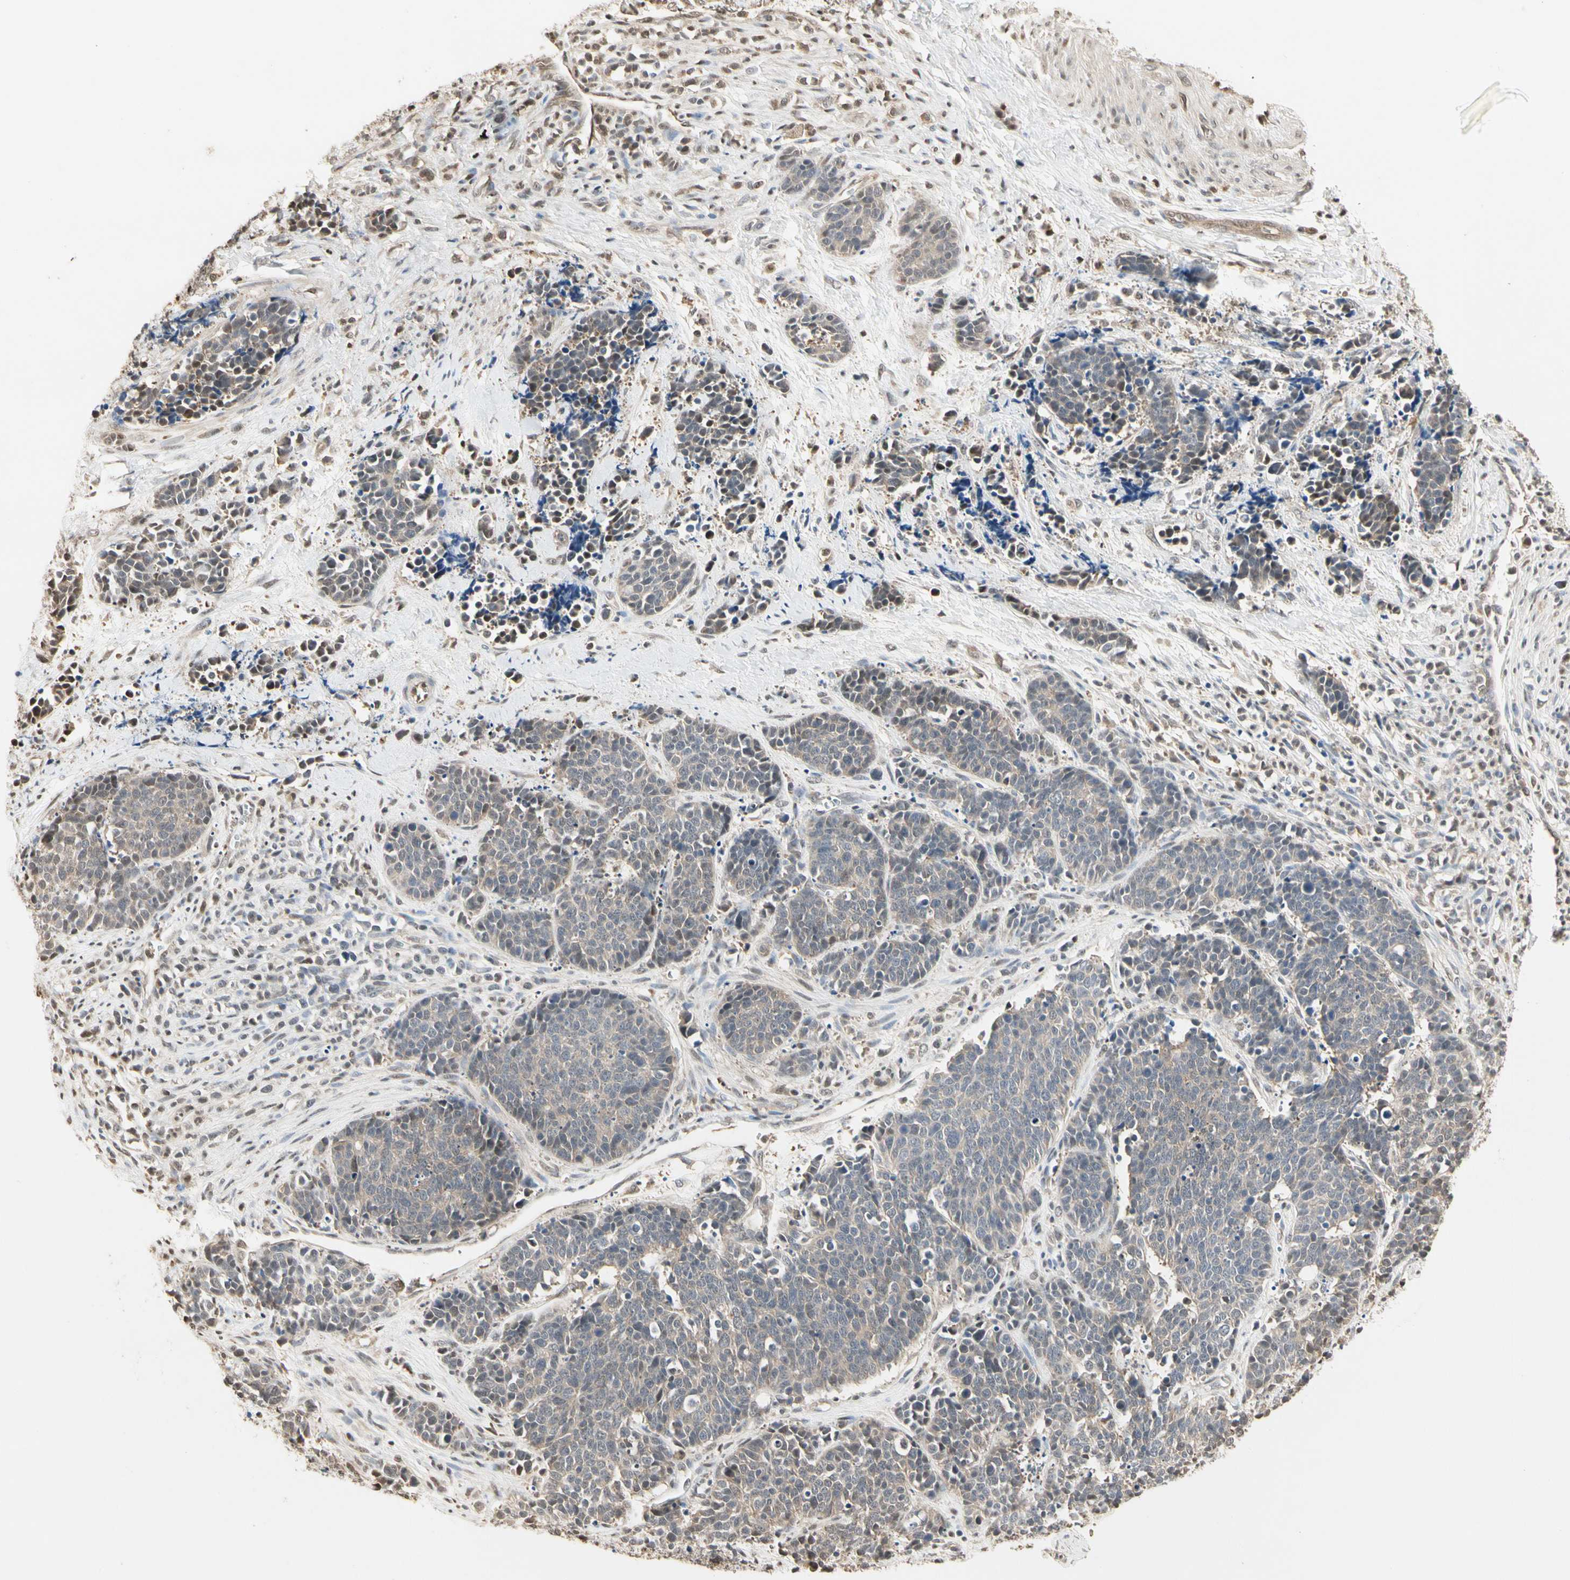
{"staining": {"intensity": "weak", "quantity": ">75%", "location": "cytoplasmic/membranous"}, "tissue": "cervical cancer", "cell_type": "Tumor cells", "image_type": "cancer", "snomed": [{"axis": "morphology", "description": "Squamous cell carcinoma, NOS"}, {"axis": "topography", "description": "Cervix"}], "caption": "The photomicrograph shows staining of squamous cell carcinoma (cervical), revealing weak cytoplasmic/membranous protein expression (brown color) within tumor cells. (DAB (3,3'-diaminobenzidine) = brown stain, brightfield microscopy at high magnification).", "gene": "DRG2", "patient": {"sex": "female", "age": 35}}